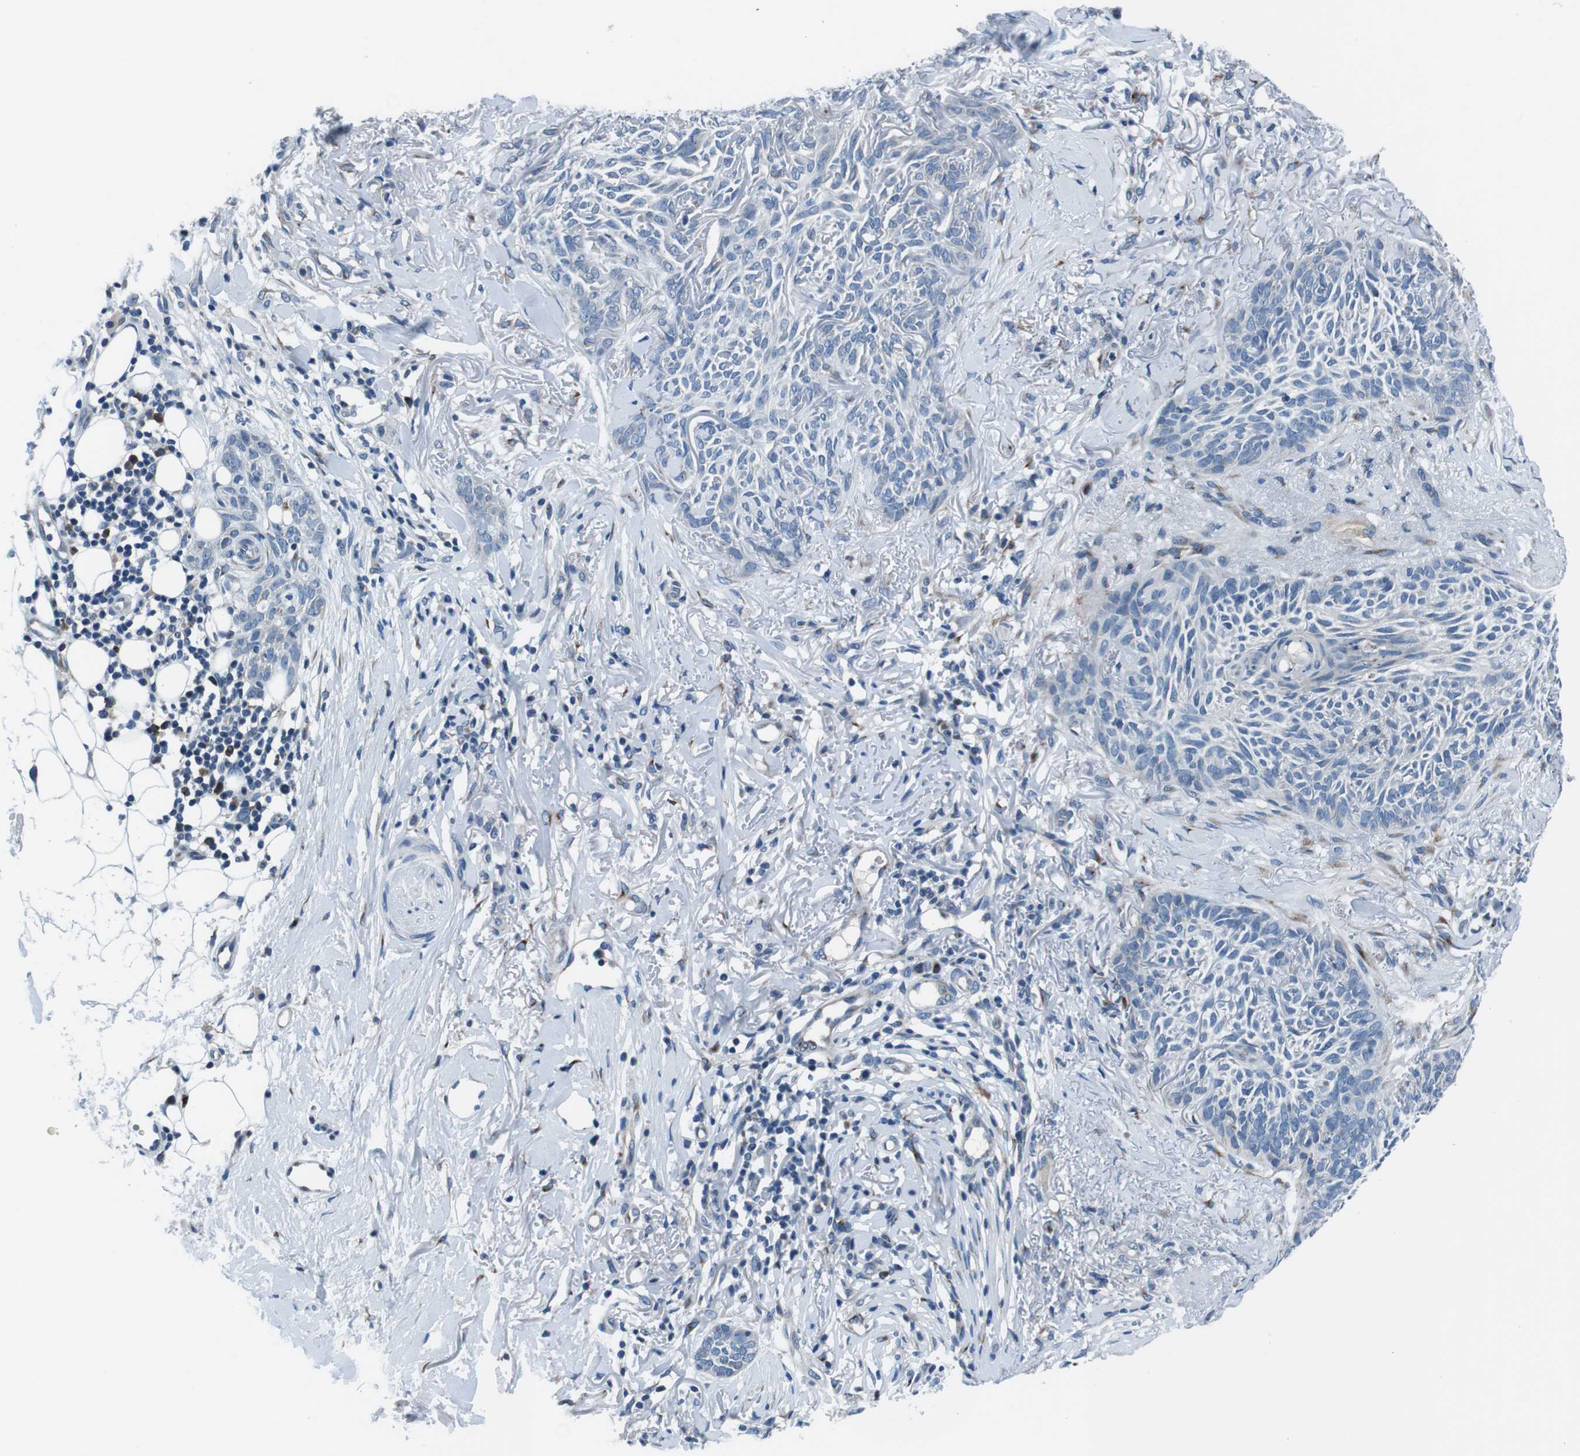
{"staining": {"intensity": "negative", "quantity": "none", "location": "none"}, "tissue": "skin cancer", "cell_type": "Tumor cells", "image_type": "cancer", "snomed": [{"axis": "morphology", "description": "Basal cell carcinoma"}, {"axis": "topography", "description": "Skin"}], "caption": "High power microscopy micrograph of an immunohistochemistry photomicrograph of basal cell carcinoma (skin), revealing no significant staining in tumor cells.", "gene": "NUCB2", "patient": {"sex": "female", "age": 84}}